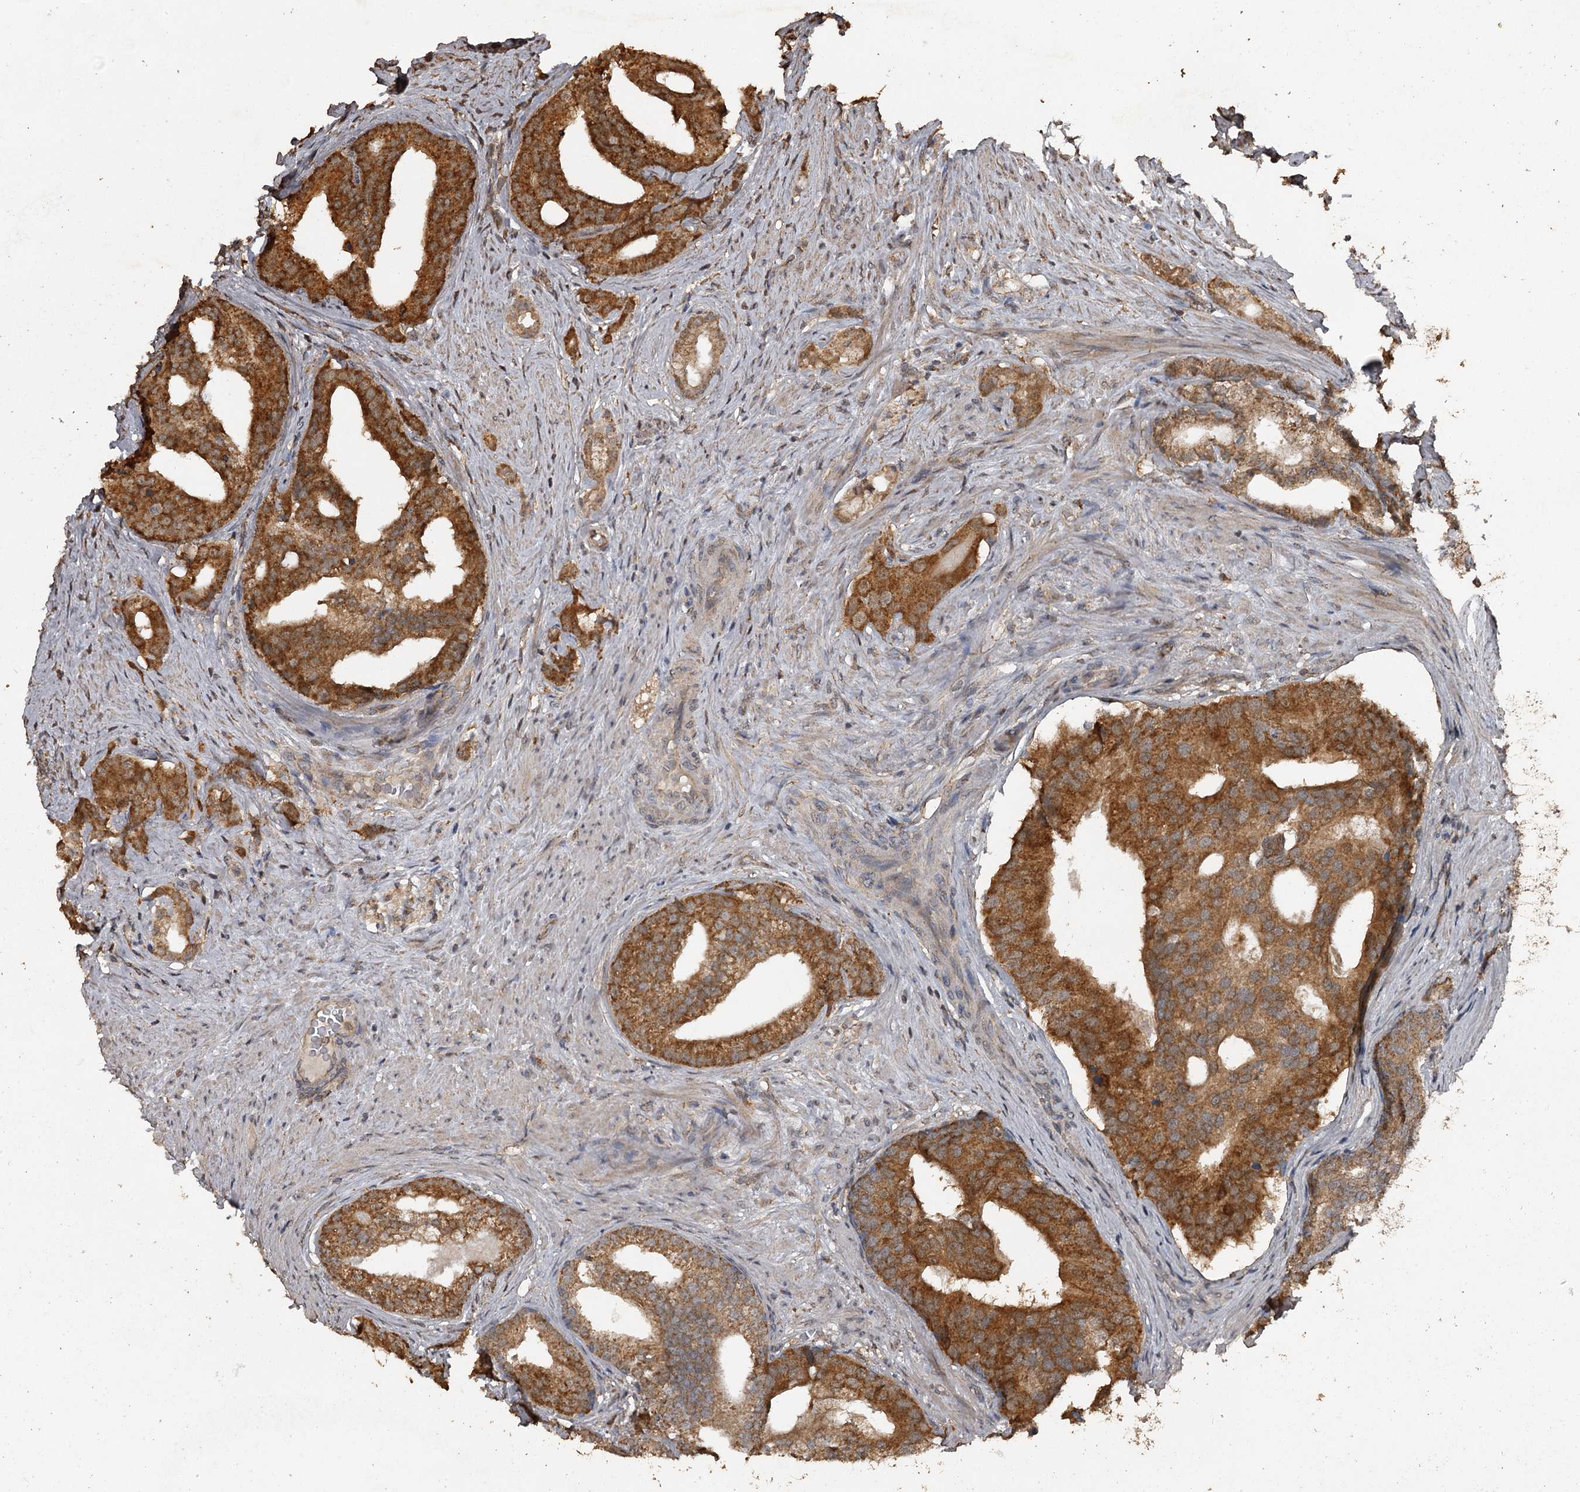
{"staining": {"intensity": "strong", "quantity": ">75%", "location": "cytoplasmic/membranous"}, "tissue": "prostate cancer", "cell_type": "Tumor cells", "image_type": "cancer", "snomed": [{"axis": "morphology", "description": "Adenocarcinoma, Low grade"}, {"axis": "topography", "description": "Prostate"}], "caption": "An immunohistochemistry photomicrograph of tumor tissue is shown. Protein staining in brown labels strong cytoplasmic/membranous positivity in adenocarcinoma (low-grade) (prostate) within tumor cells.", "gene": "WIPI1", "patient": {"sex": "male", "age": 71}}